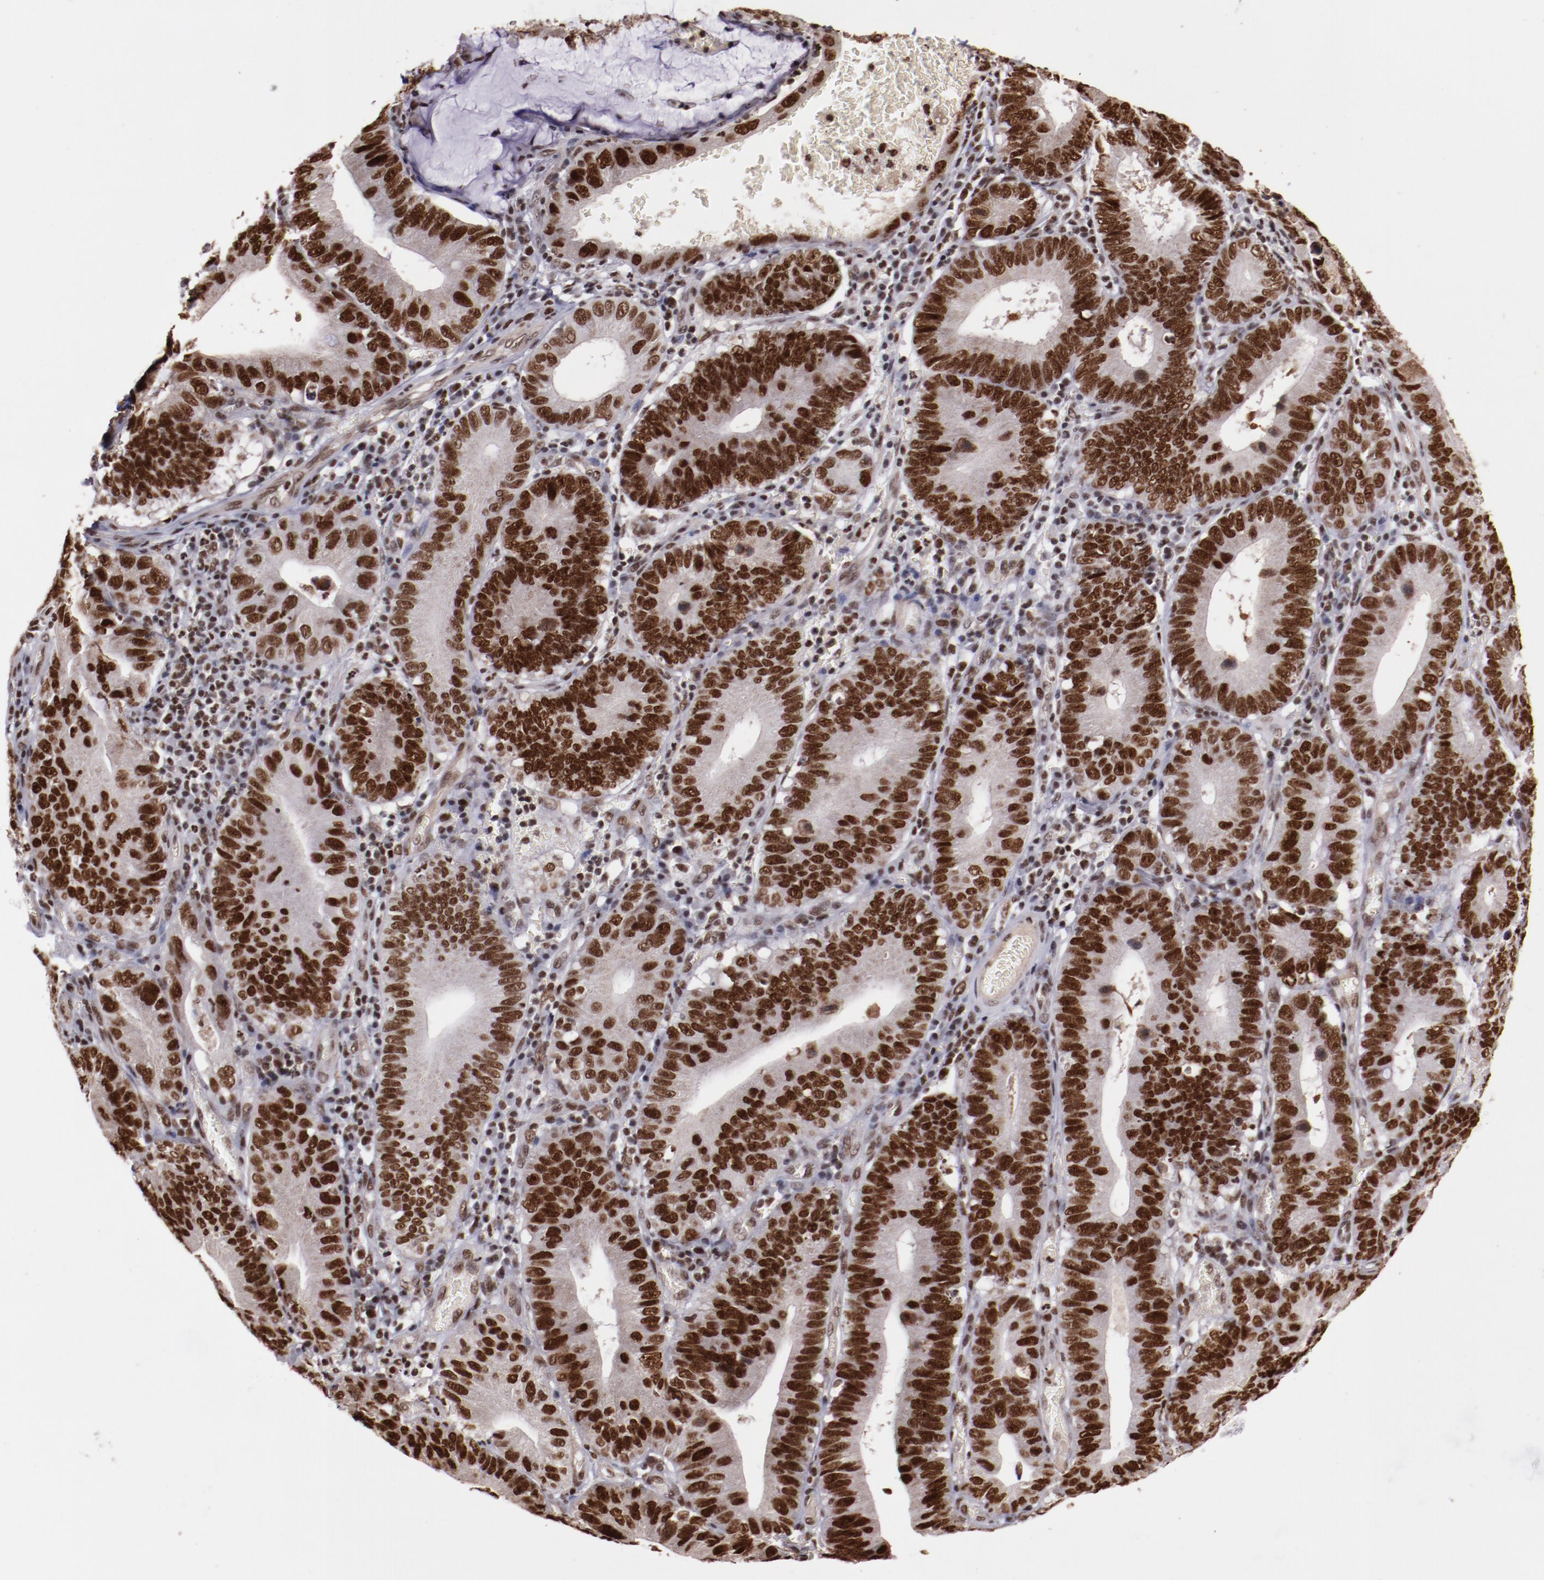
{"staining": {"intensity": "strong", "quantity": ">75%", "location": "nuclear"}, "tissue": "stomach cancer", "cell_type": "Tumor cells", "image_type": "cancer", "snomed": [{"axis": "morphology", "description": "Adenocarcinoma, NOS"}, {"axis": "topography", "description": "Stomach"}, {"axis": "topography", "description": "Gastric cardia"}], "caption": "Human stomach cancer stained with a brown dye exhibits strong nuclear positive staining in approximately >75% of tumor cells.", "gene": "STAG2", "patient": {"sex": "male", "age": 59}}